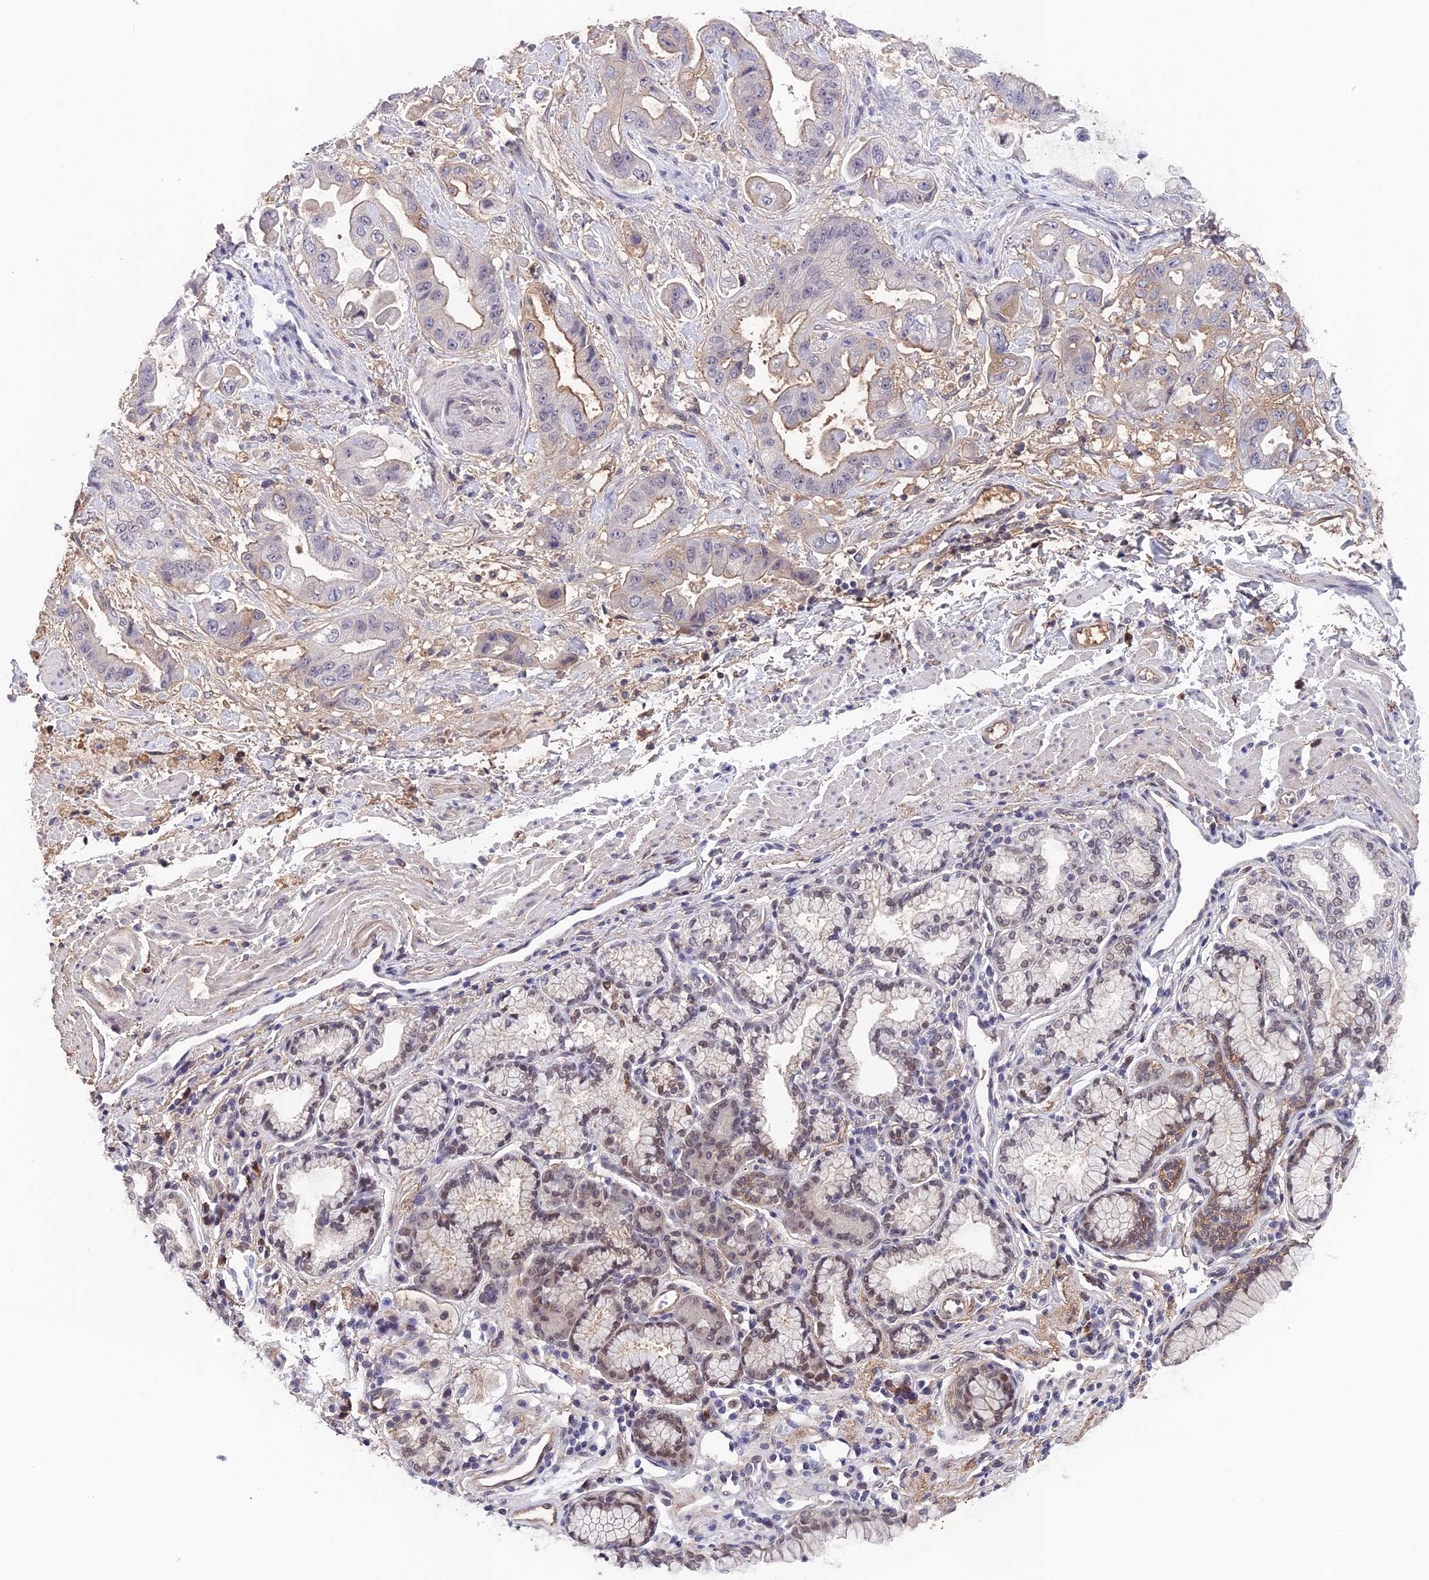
{"staining": {"intensity": "moderate", "quantity": "<25%", "location": "cytoplasmic/membranous"}, "tissue": "stomach cancer", "cell_type": "Tumor cells", "image_type": "cancer", "snomed": [{"axis": "morphology", "description": "Adenocarcinoma, NOS"}, {"axis": "topography", "description": "Stomach"}], "caption": "Immunohistochemistry micrograph of human stomach cancer (adenocarcinoma) stained for a protein (brown), which shows low levels of moderate cytoplasmic/membranous staining in about <25% of tumor cells.", "gene": "FKBPL", "patient": {"sex": "male", "age": 62}}